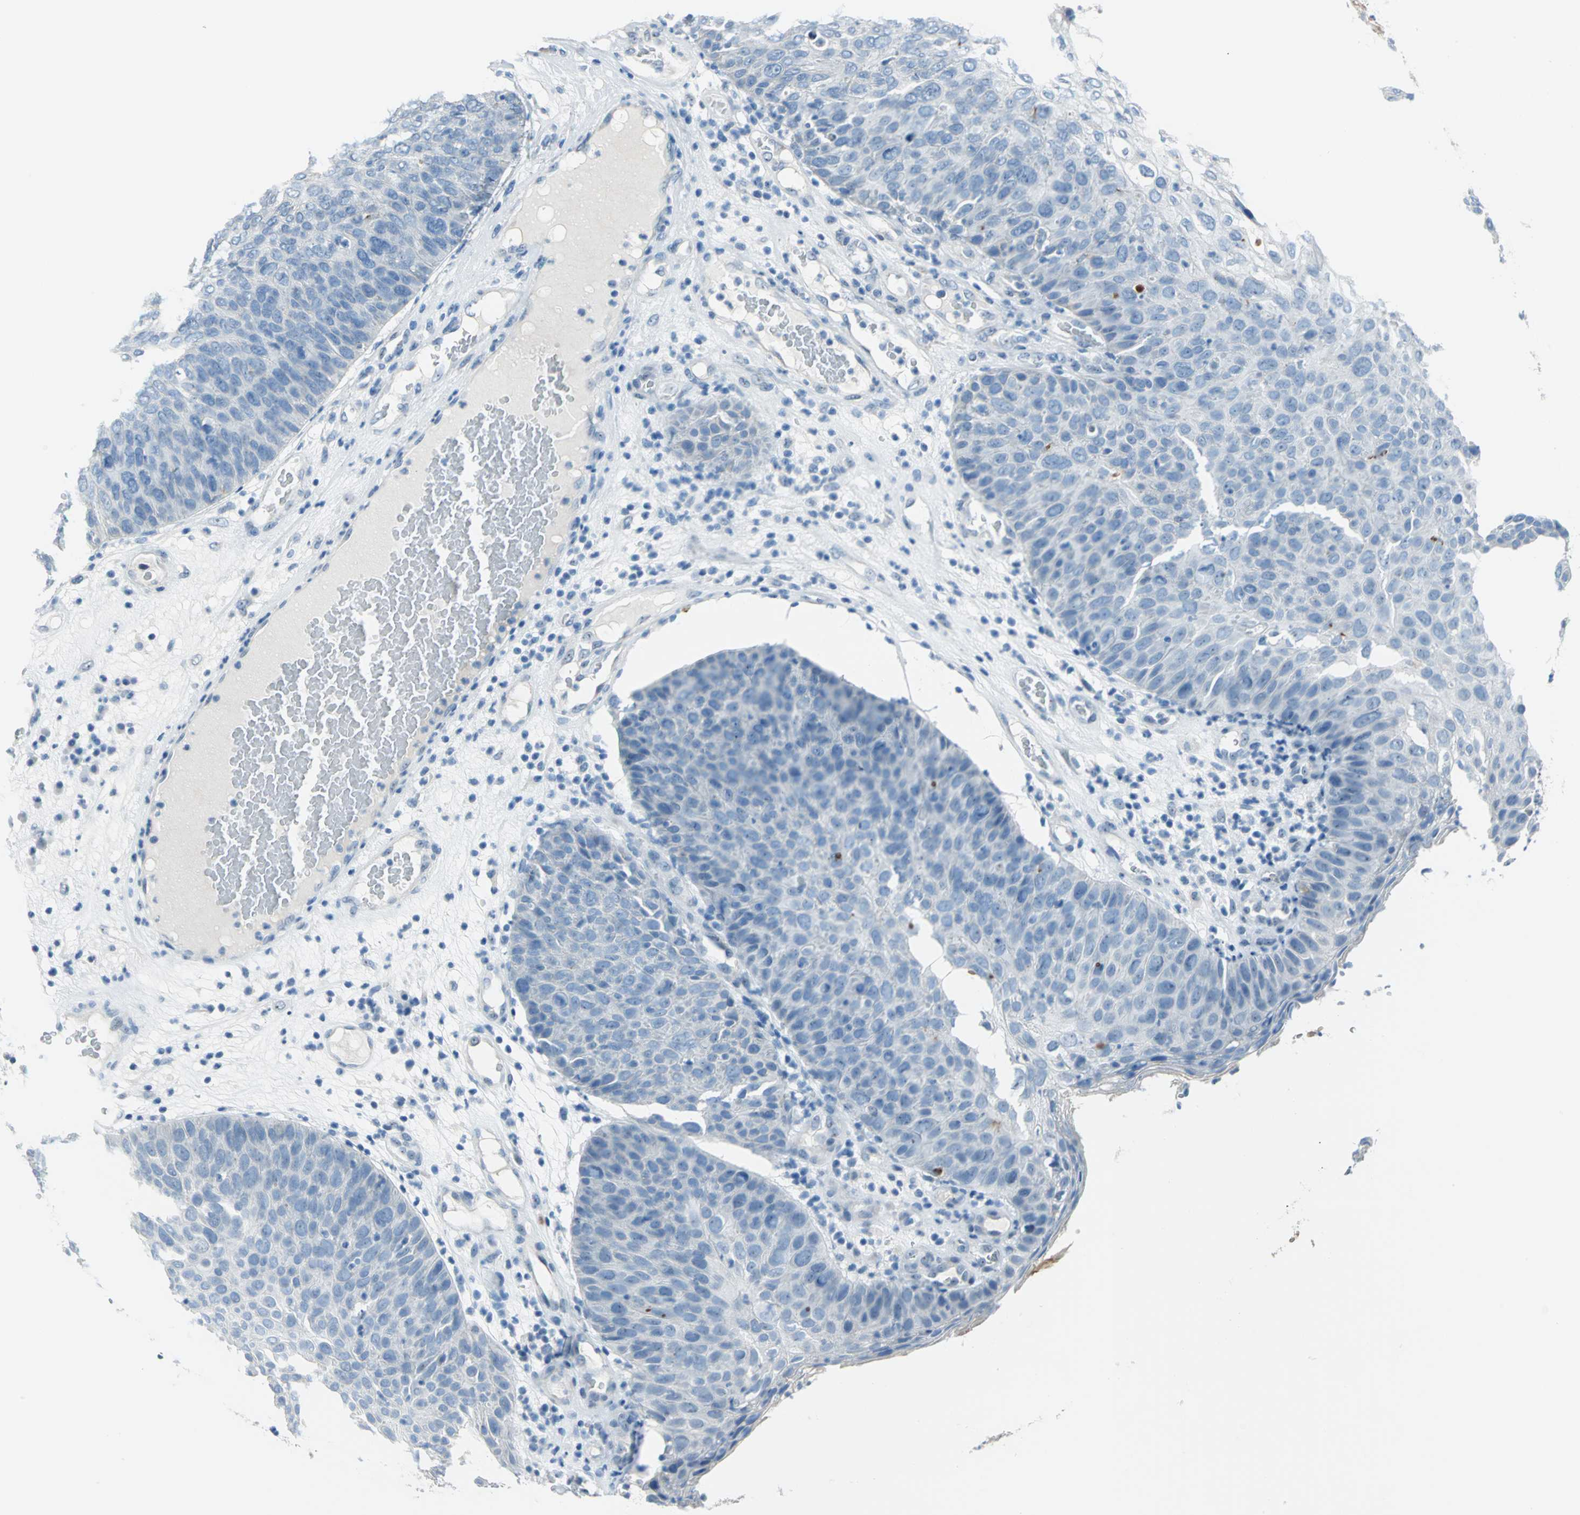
{"staining": {"intensity": "strong", "quantity": "<25%", "location": "cytoplasmic/membranous,nuclear"}, "tissue": "skin cancer", "cell_type": "Tumor cells", "image_type": "cancer", "snomed": [{"axis": "morphology", "description": "Squamous cell carcinoma, NOS"}, {"axis": "topography", "description": "Skin"}], "caption": "An image showing strong cytoplasmic/membranous and nuclear staining in about <25% of tumor cells in squamous cell carcinoma (skin), as visualized by brown immunohistochemical staining.", "gene": "MUC4", "patient": {"sex": "male", "age": 87}}